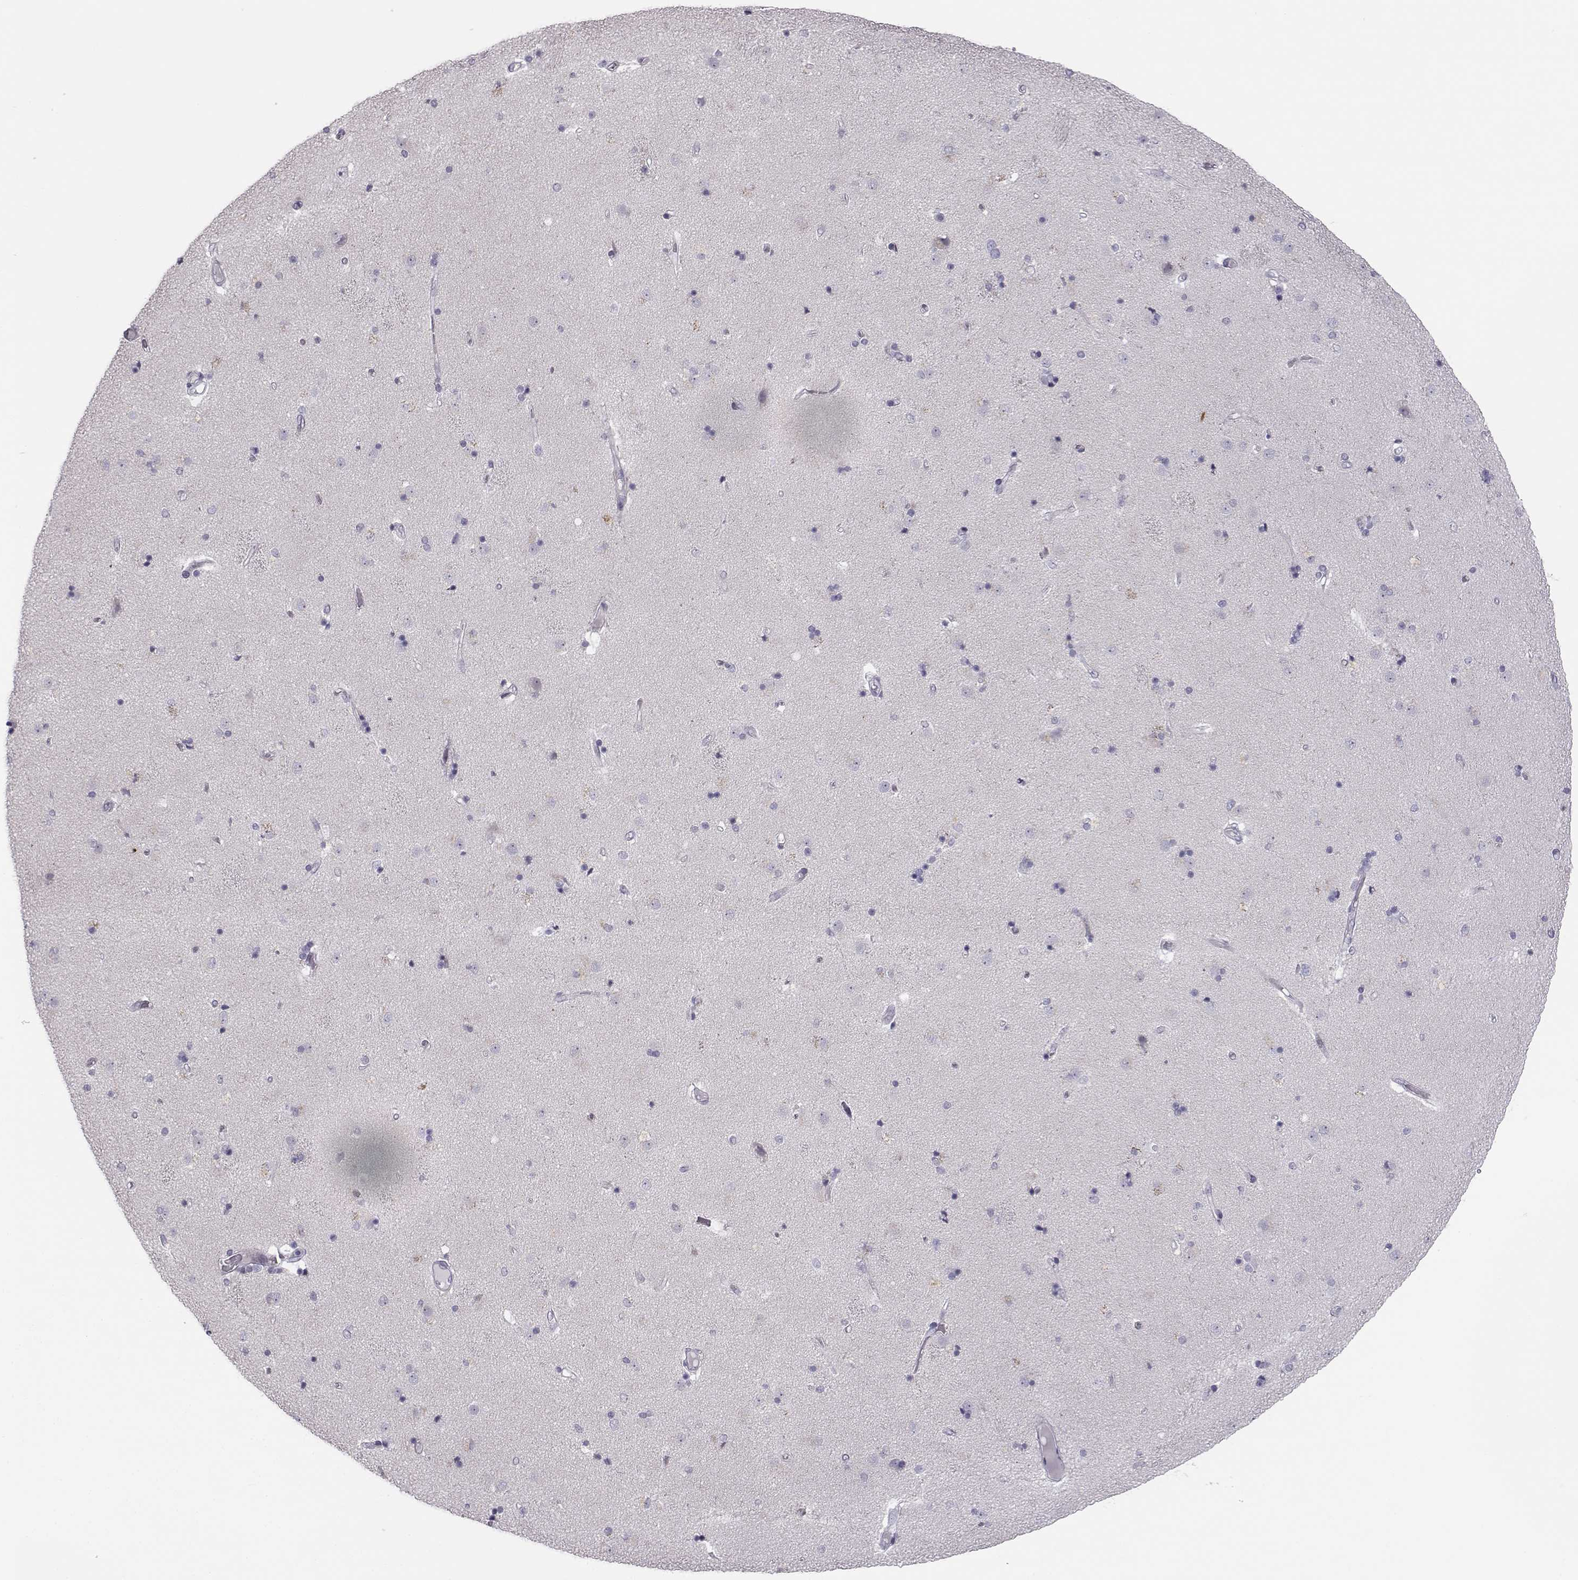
{"staining": {"intensity": "negative", "quantity": "none", "location": "none"}, "tissue": "caudate", "cell_type": "Glial cells", "image_type": "normal", "snomed": [{"axis": "morphology", "description": "Normal tissue, NOS"}, {"axis": "topography", "description": "Lateral ventricle wall"}], "caption": "High power microscopy image of an IHC photomicrograph of normal caudate, revealing no significant positivity in glial cells.", "gene": "MYCBPAP", "patient": {"sex": "female", "age": 71}}